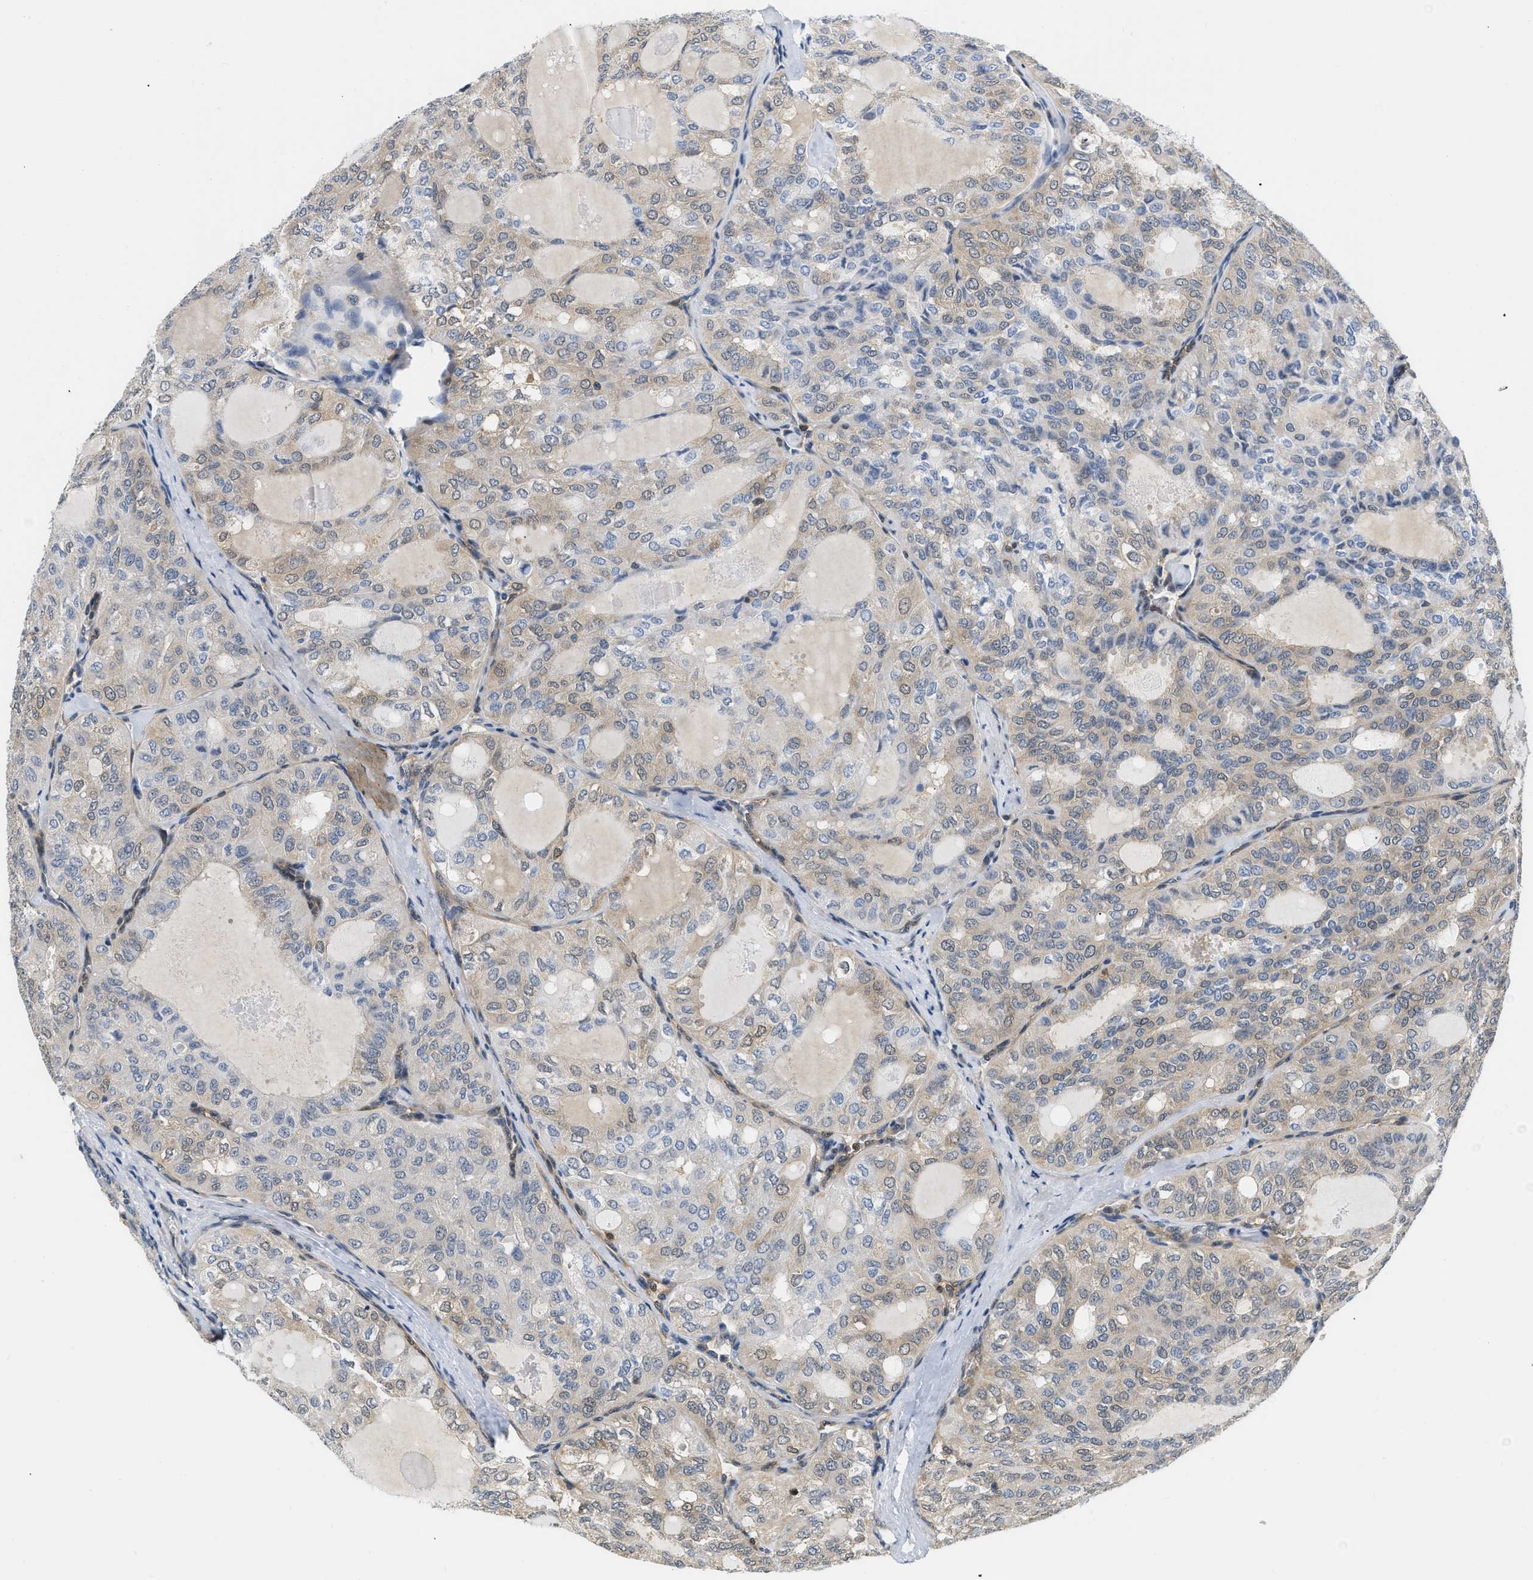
{"staining": {"intensity": "weak", "quantity": "<25%", "location": "cytoplasmic/membranous"}, "tissue": "thyroid cancer", "cell_type": "Tumor cells", "image_type": "cancer", "snomed": [{"axis": "morphology", "description": "Follicular adenoma carcinoma, NOS"}, {"axis": "topography", "description": "Thyroid gland"}], "caption": "Immunohistochemistry photomicrograph of follicular adenoma carcinoma (thyroid) stained for a protein (brown), which exhibits no staining in tumor cells.", "gene": "EIF4EBP2", "patient": {"sex": "male", "age": 75}}